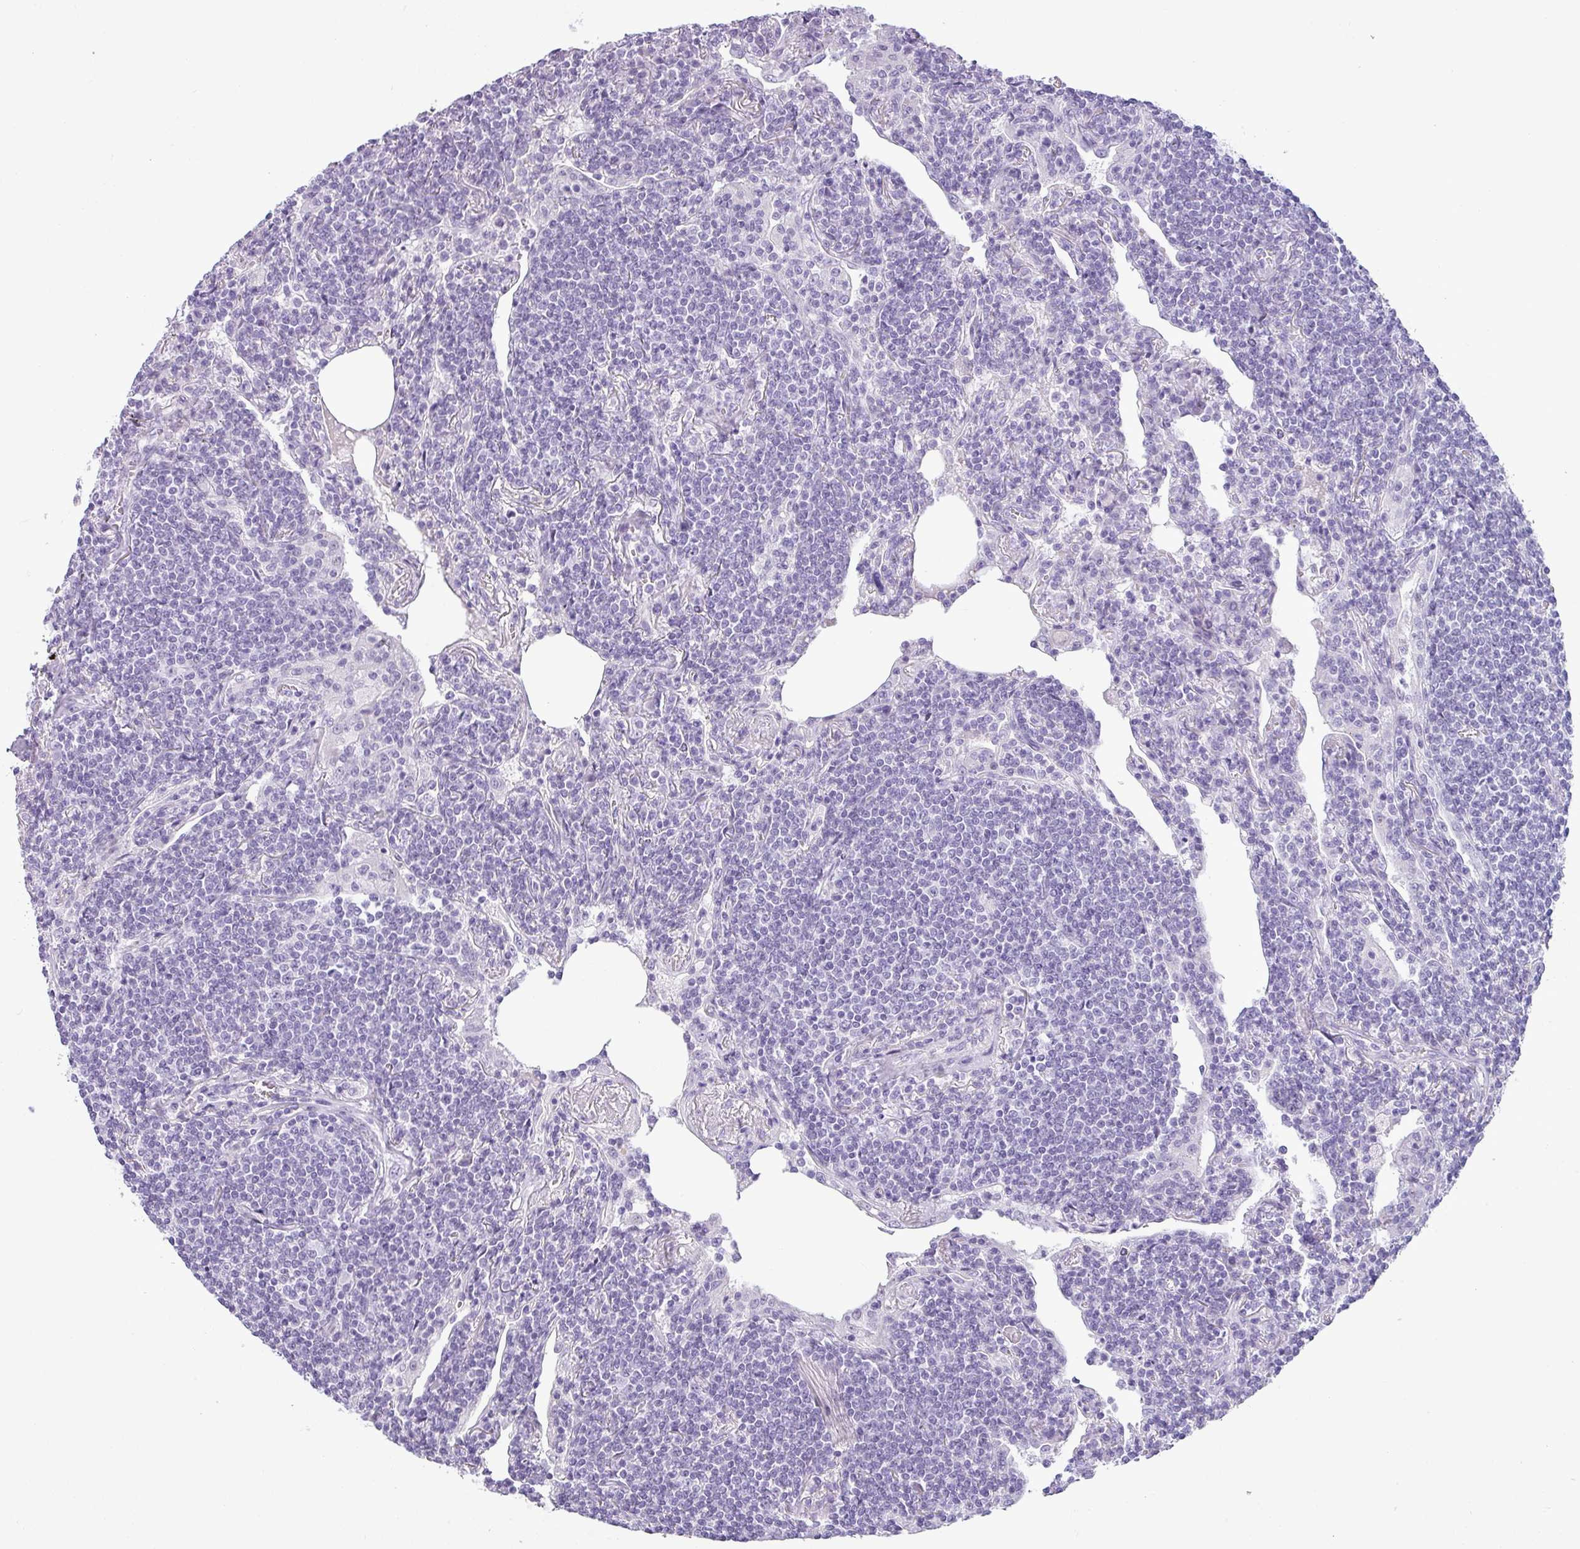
{"staining": {"intensity": "negative", "quantity": "none", "location": "none"}, "tissue": "lymphoma", "cell_type": "Tumor cells", "image_type": "cancer", "snomed": [{"axis": "morphology", "description": "Malignant lymphoma, non-Hodgkin's type, Low grade"}, {"axis": "topography", "description": "Lung"}], "caption": "Immunohistochemical staining of human low-grade malignant lymphoma, non-Hodgkin's type shows no significant positivity in tumor cells.", "gene": "CDH16", "patient": {"sex": "female", "age": 71}}